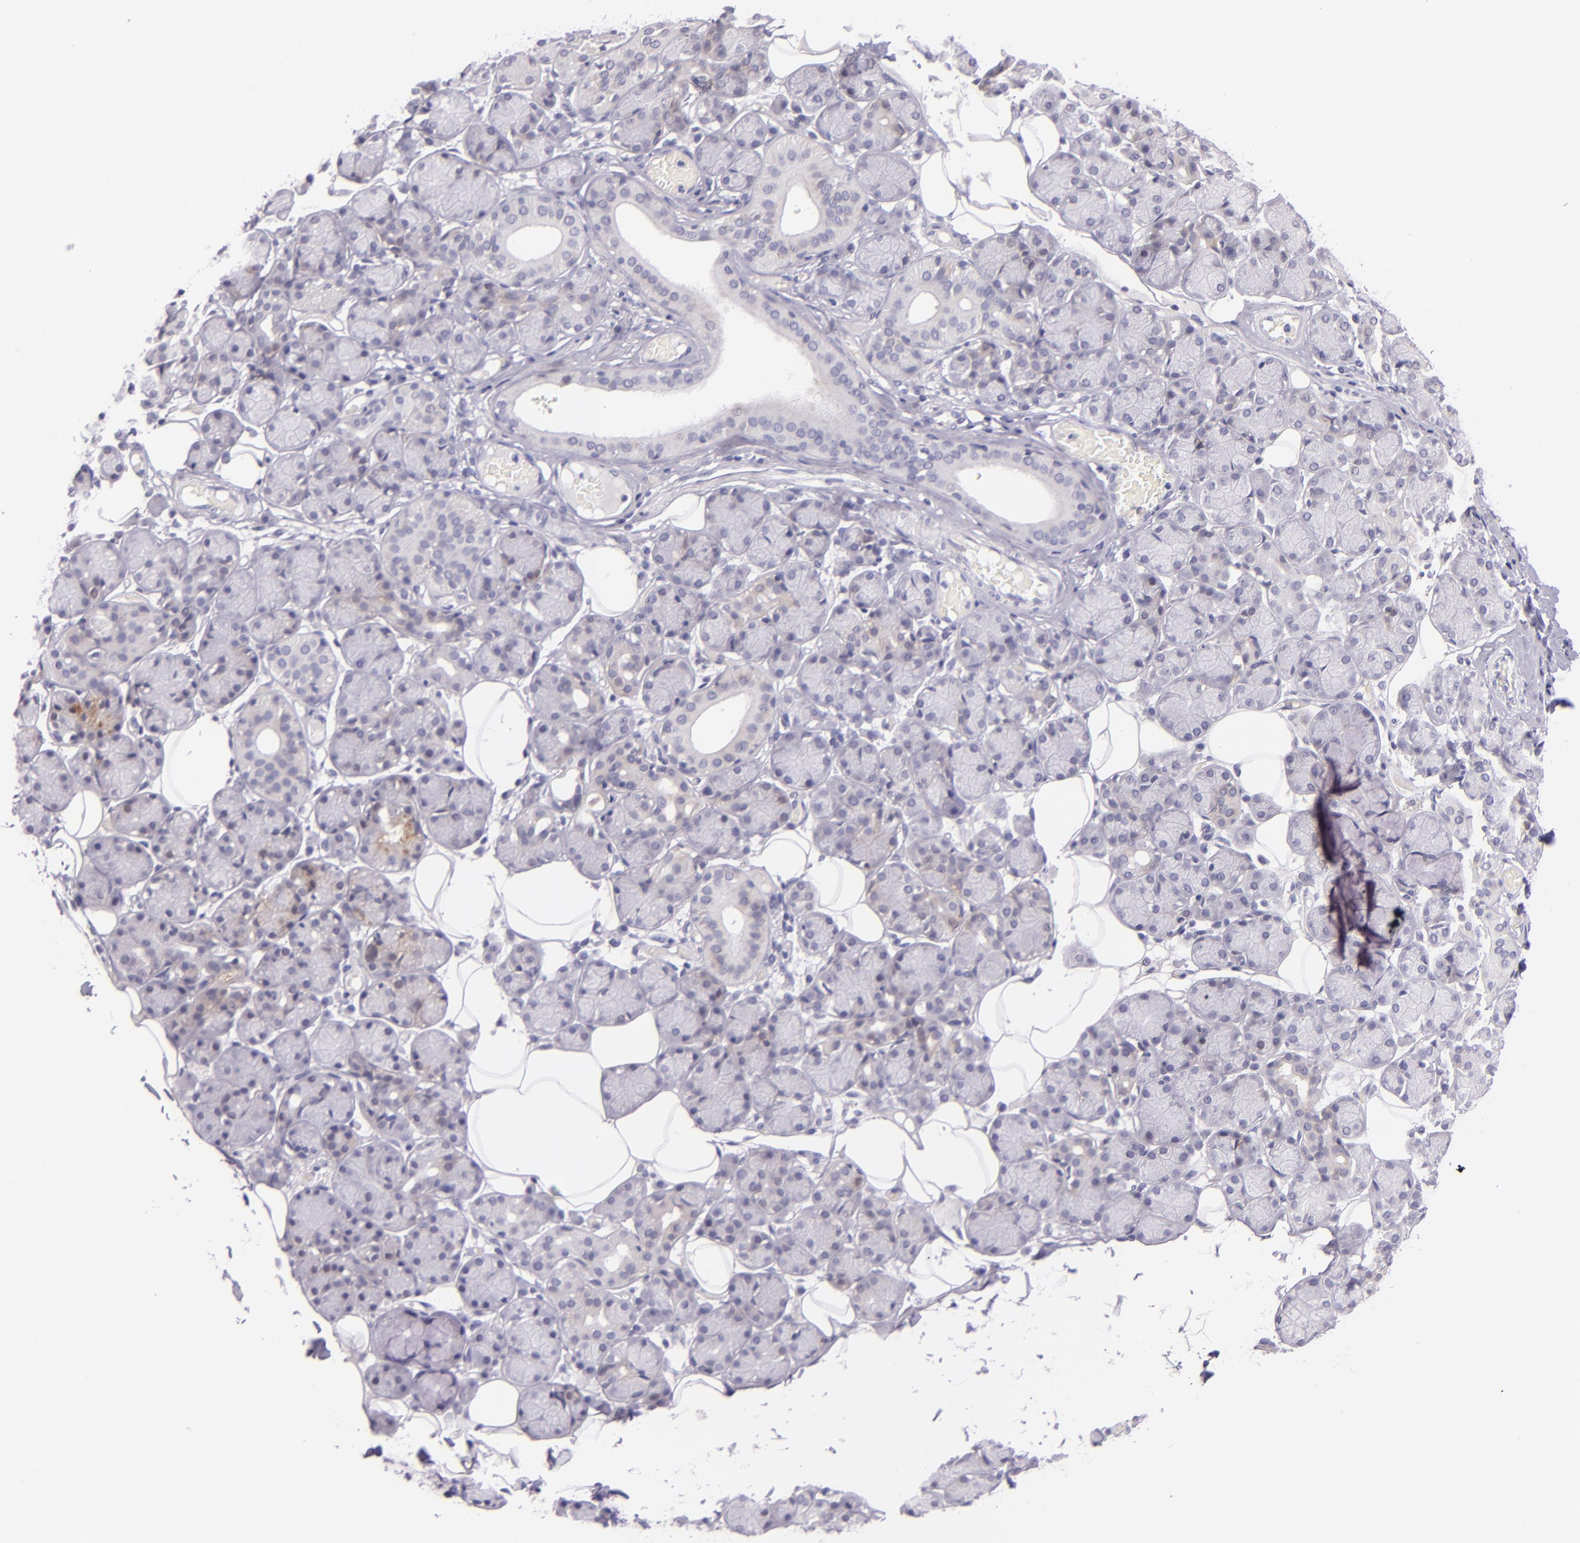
{"staining": {"intensity": "negative", "quantity": "none", "location": "none"}, "tissue": "salivary gland", "cell_type": "Glandular cells", "image_type": "normal", "snomed": [{"axis": "morphology", "description": "Normal tissue, NOS"}, {"axis": "topography", "description": "Salivary gland"}], "caption": "There is no significant staining in glandular cells of salivary gland. Nuclei are stained in blue.", "gene": "HSP90AA1", "patient": {"sex": "male", "age": 54}}